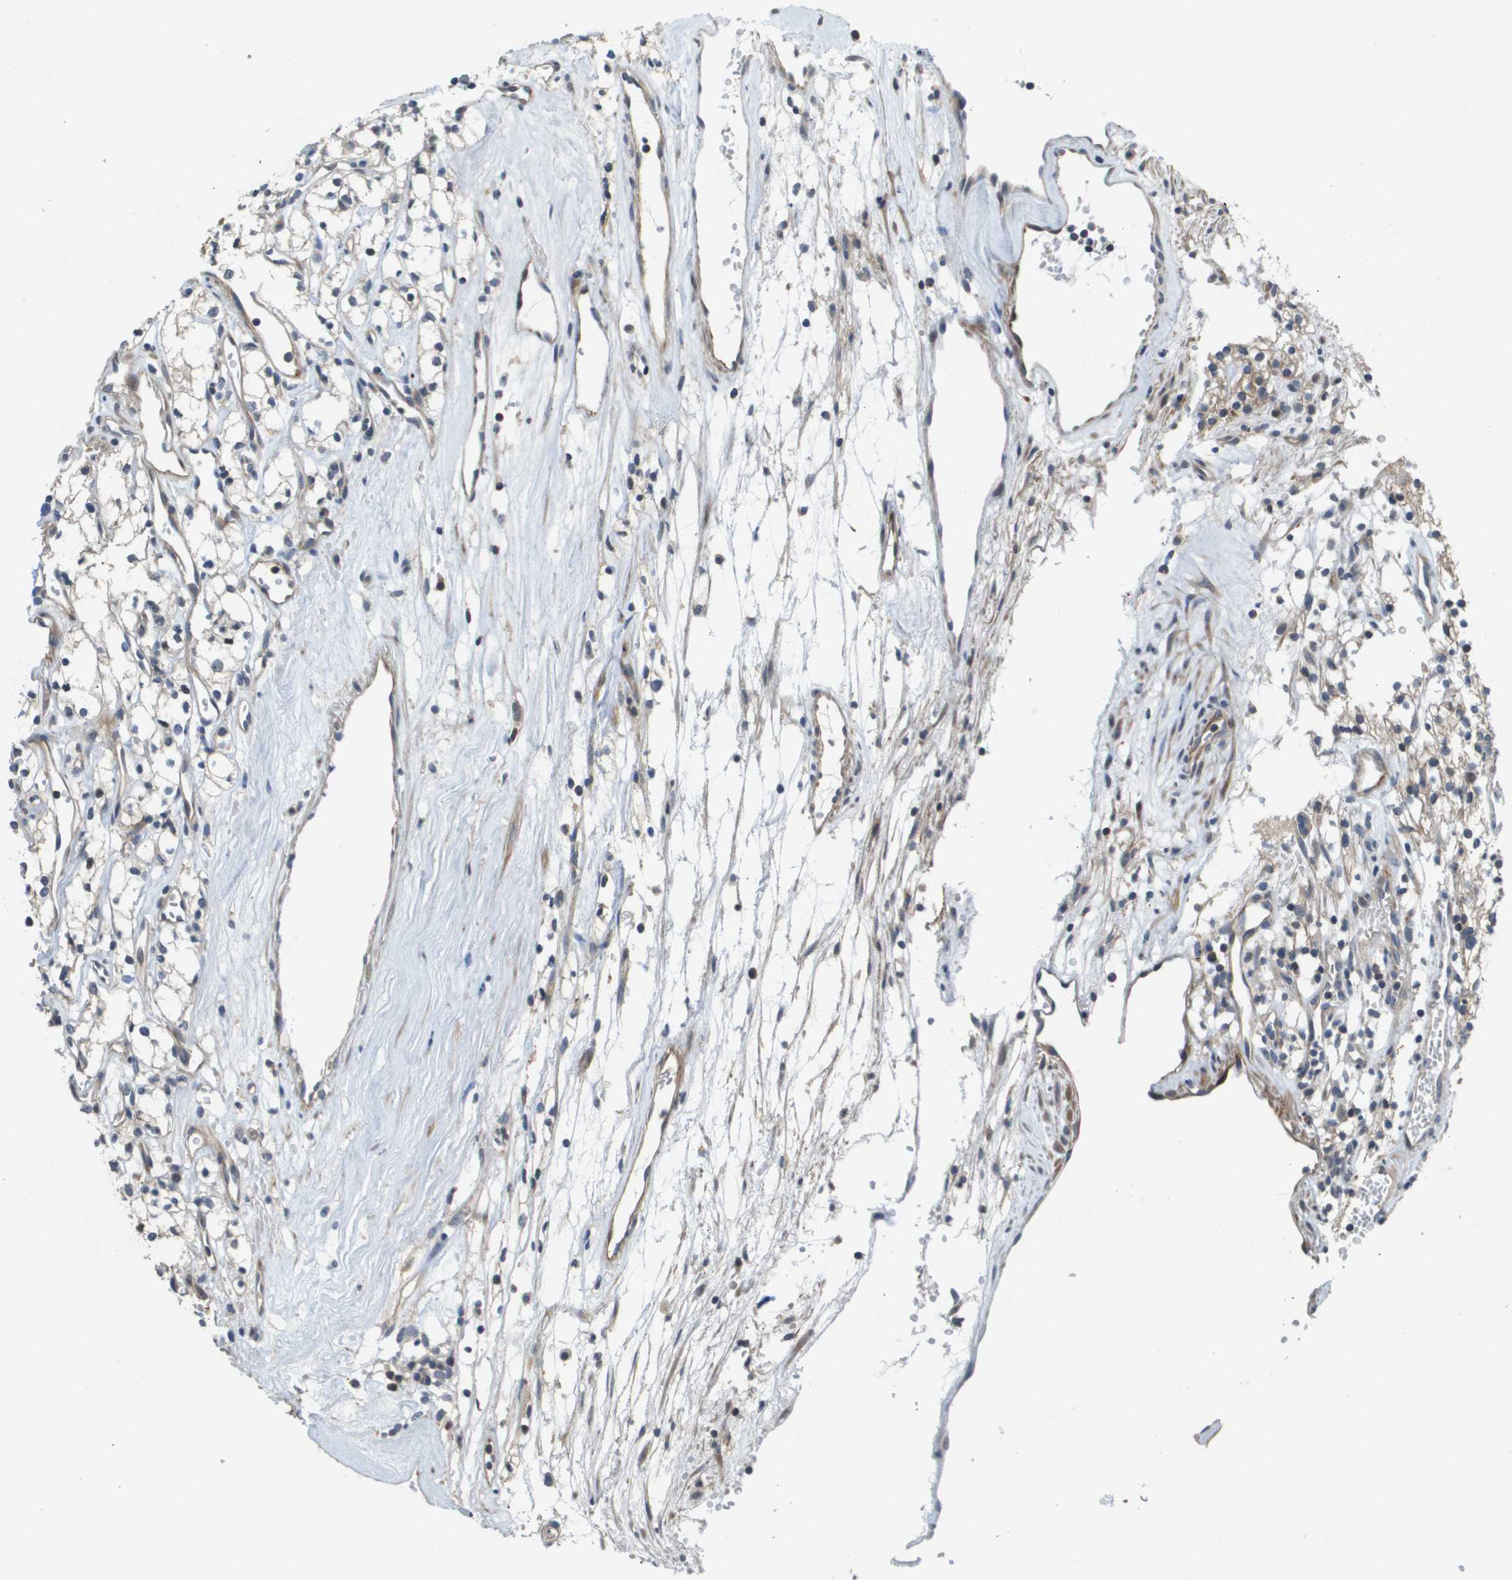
{"staining": {"intensity": "weak", "quantity": "<25%", "location": "cytoplasmic/membranous"}, "tissue": "renal cancer", "cell_type": "Tumor cells", "image_type": "cancer", "snomed": [{"axis": "morphology", "description": "Adenocarcinoma, NOS"}, {"axis": "topography", "description": "Kidney"}], "caption": "There is no significant expression in tumor cells of renal adenocarcinoma.", "gene": "SCN4B", "patient": {"sex": "male", "age": 59}}